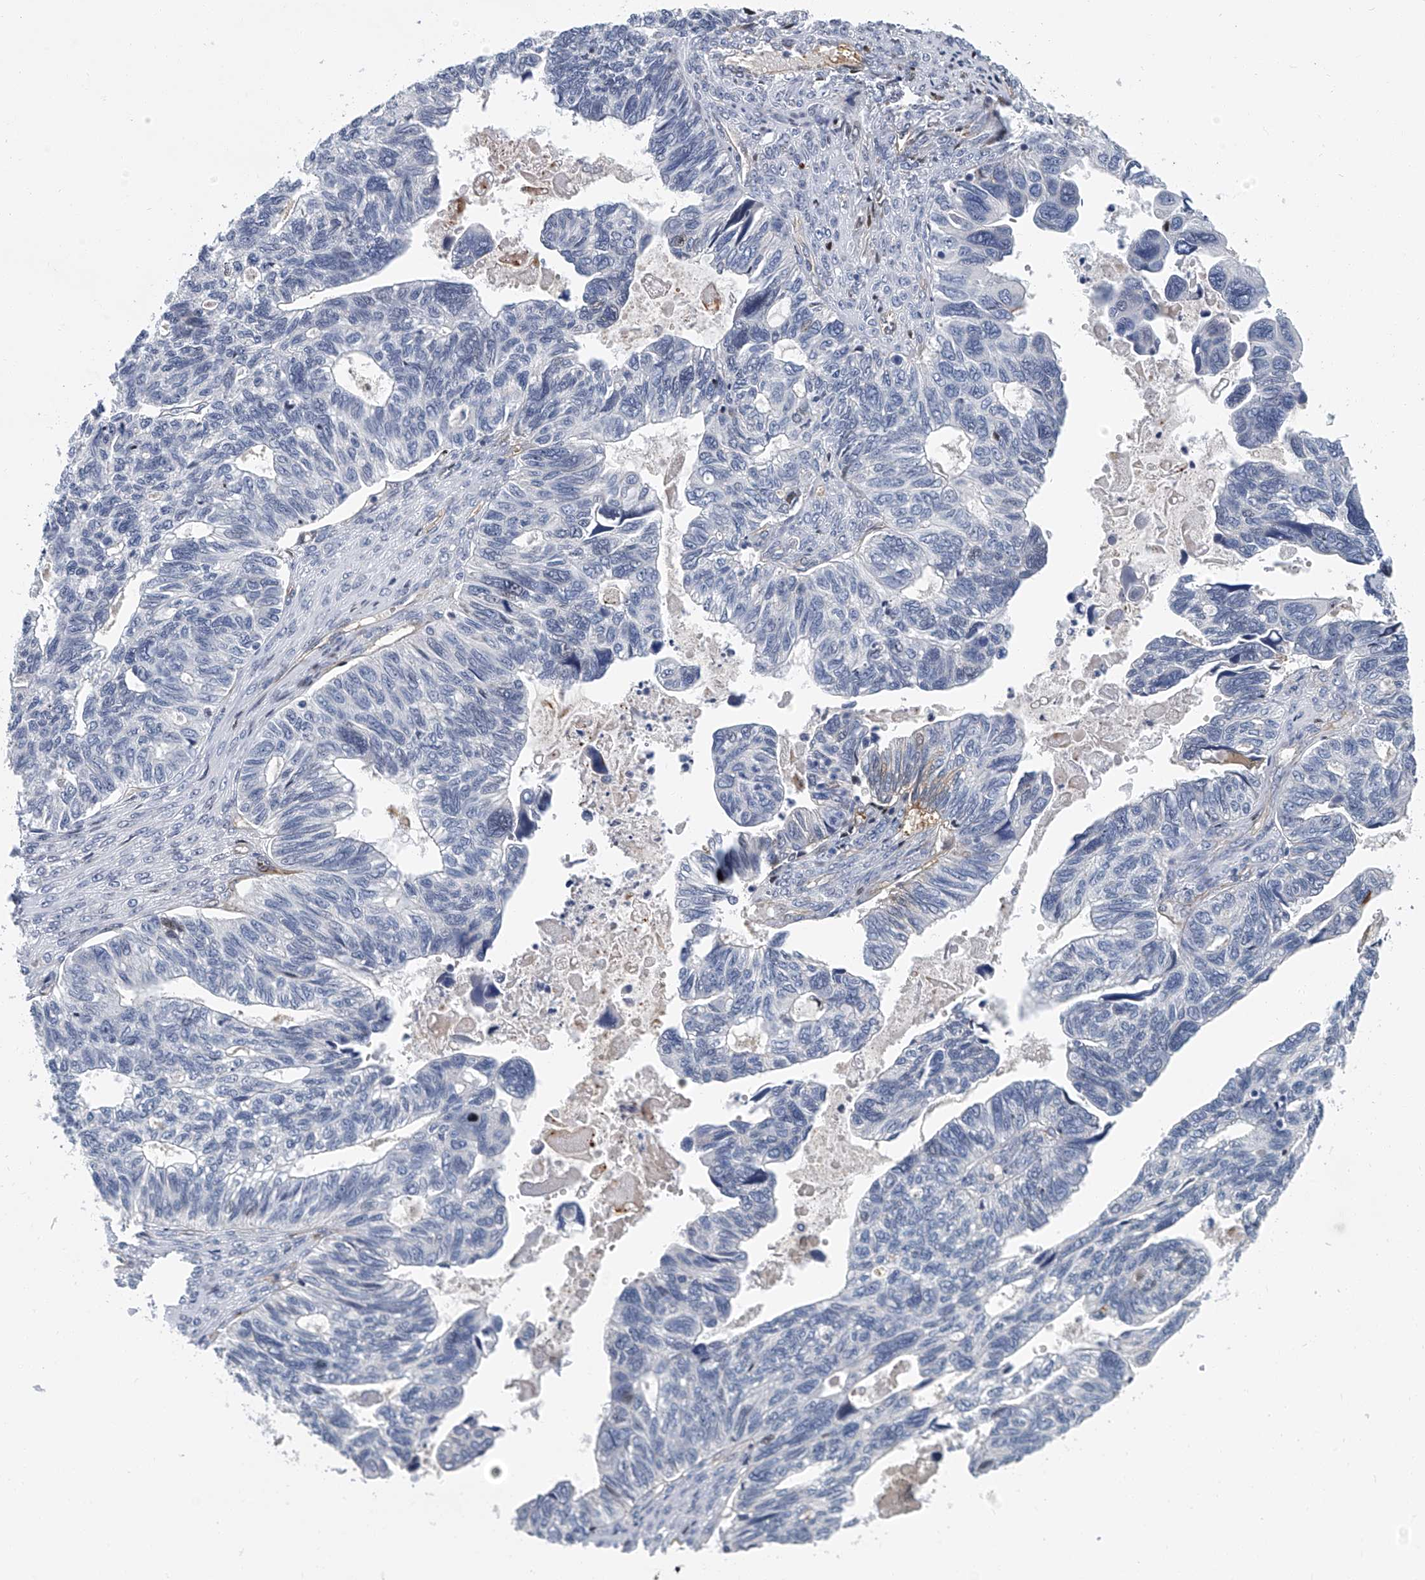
{"staining": {"intensity": "negative", "quantity": "none", "location": "none"}, "tissue": "ovarian cancer", "cell_type": "Tumor cells", "image_type": "cancer", "snomed": [{"axis": "morphology", "description": "Cystadenocarcinoma, serous, NOS"}, {"axis": "topography", "description": "Ovary"}], "caption": "A high-resolution image shows immunohistochemistry staining of serous cystadenocarcinoma (ovarian), which displays no significant expression in tumor cells.", "gene": "KIRREL1", "patient": {"sex": "female", "age": 79}}